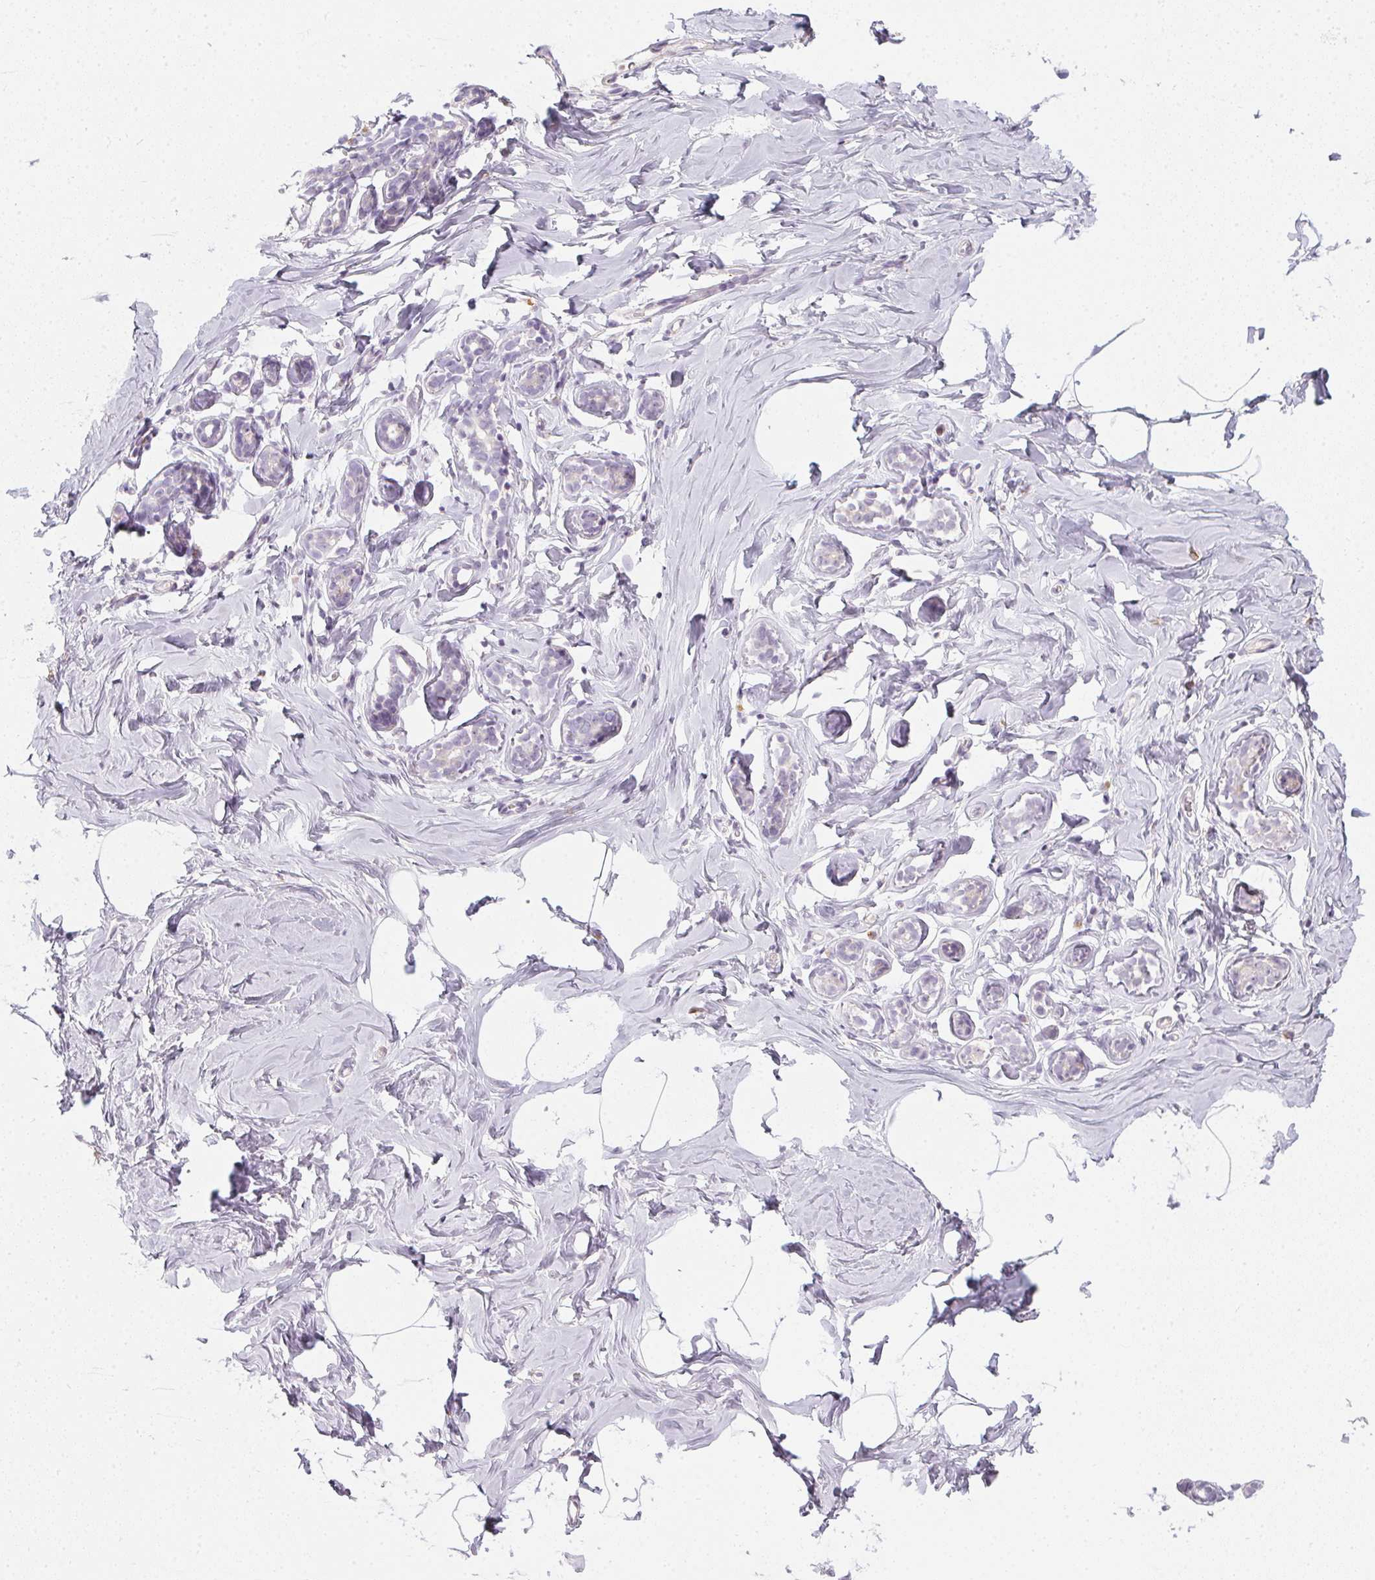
{"staining": {"intensity": "negative", "quantity": "none", "location": "none"}, "tissue": "breast", "cell_type": "Adipocytes", "image_type": "normal", "snomed": [{"axis": "morphology", "description": "Normal tissue, NOS"}, {"axis": "topography", "description": "Breast"}], "caption": "Adipocytes show no significant protein positivity in benign breast. Nuclei are stained in blue.", "gene": "TMEM72", "patient": {"sex": "female", "age": 32}}